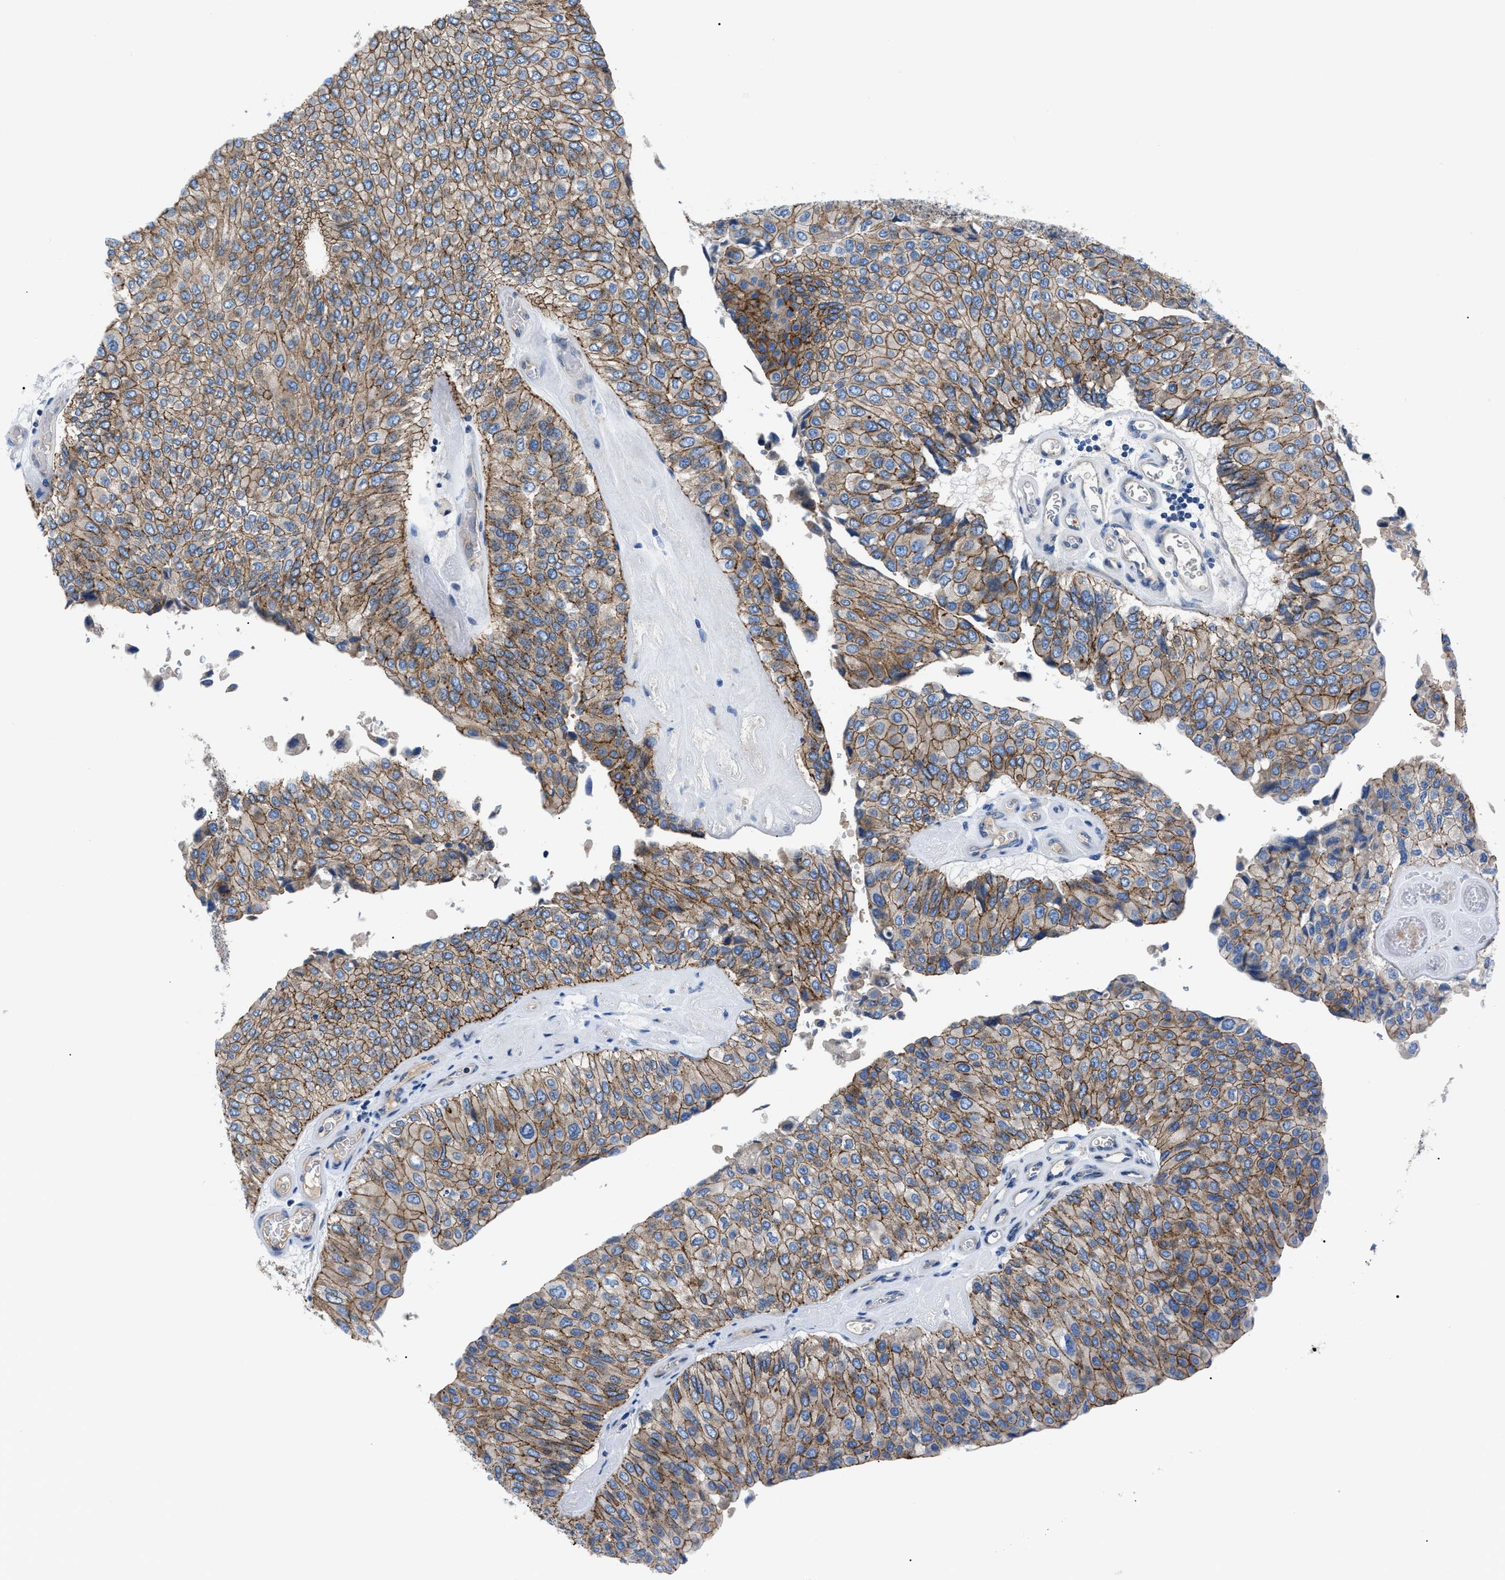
{"staining": {"intensity": "moderate", "quantity": ">75%", "location": "cytoplasmic/membranous"}, "tissue": "urothelial cancer", "cell_type": "Tumor cells", "image_type": "cancer", "snomed": [{"axis": "morphology", "description": "Urothelial carcinoma, High grade"}, {"axis": "topography", "description": "Kidney"}, {"axis": "topography", "description": "Urinary bladder"}], "caption": "The immunohistochemical stain labels moderate cytoplasmic/membranous expression in tumor cells of urothelial carcinoma (high-grade) tissue.", "gene": "ZDHHC24", "patient": {"sex": "male", "age": 77}}